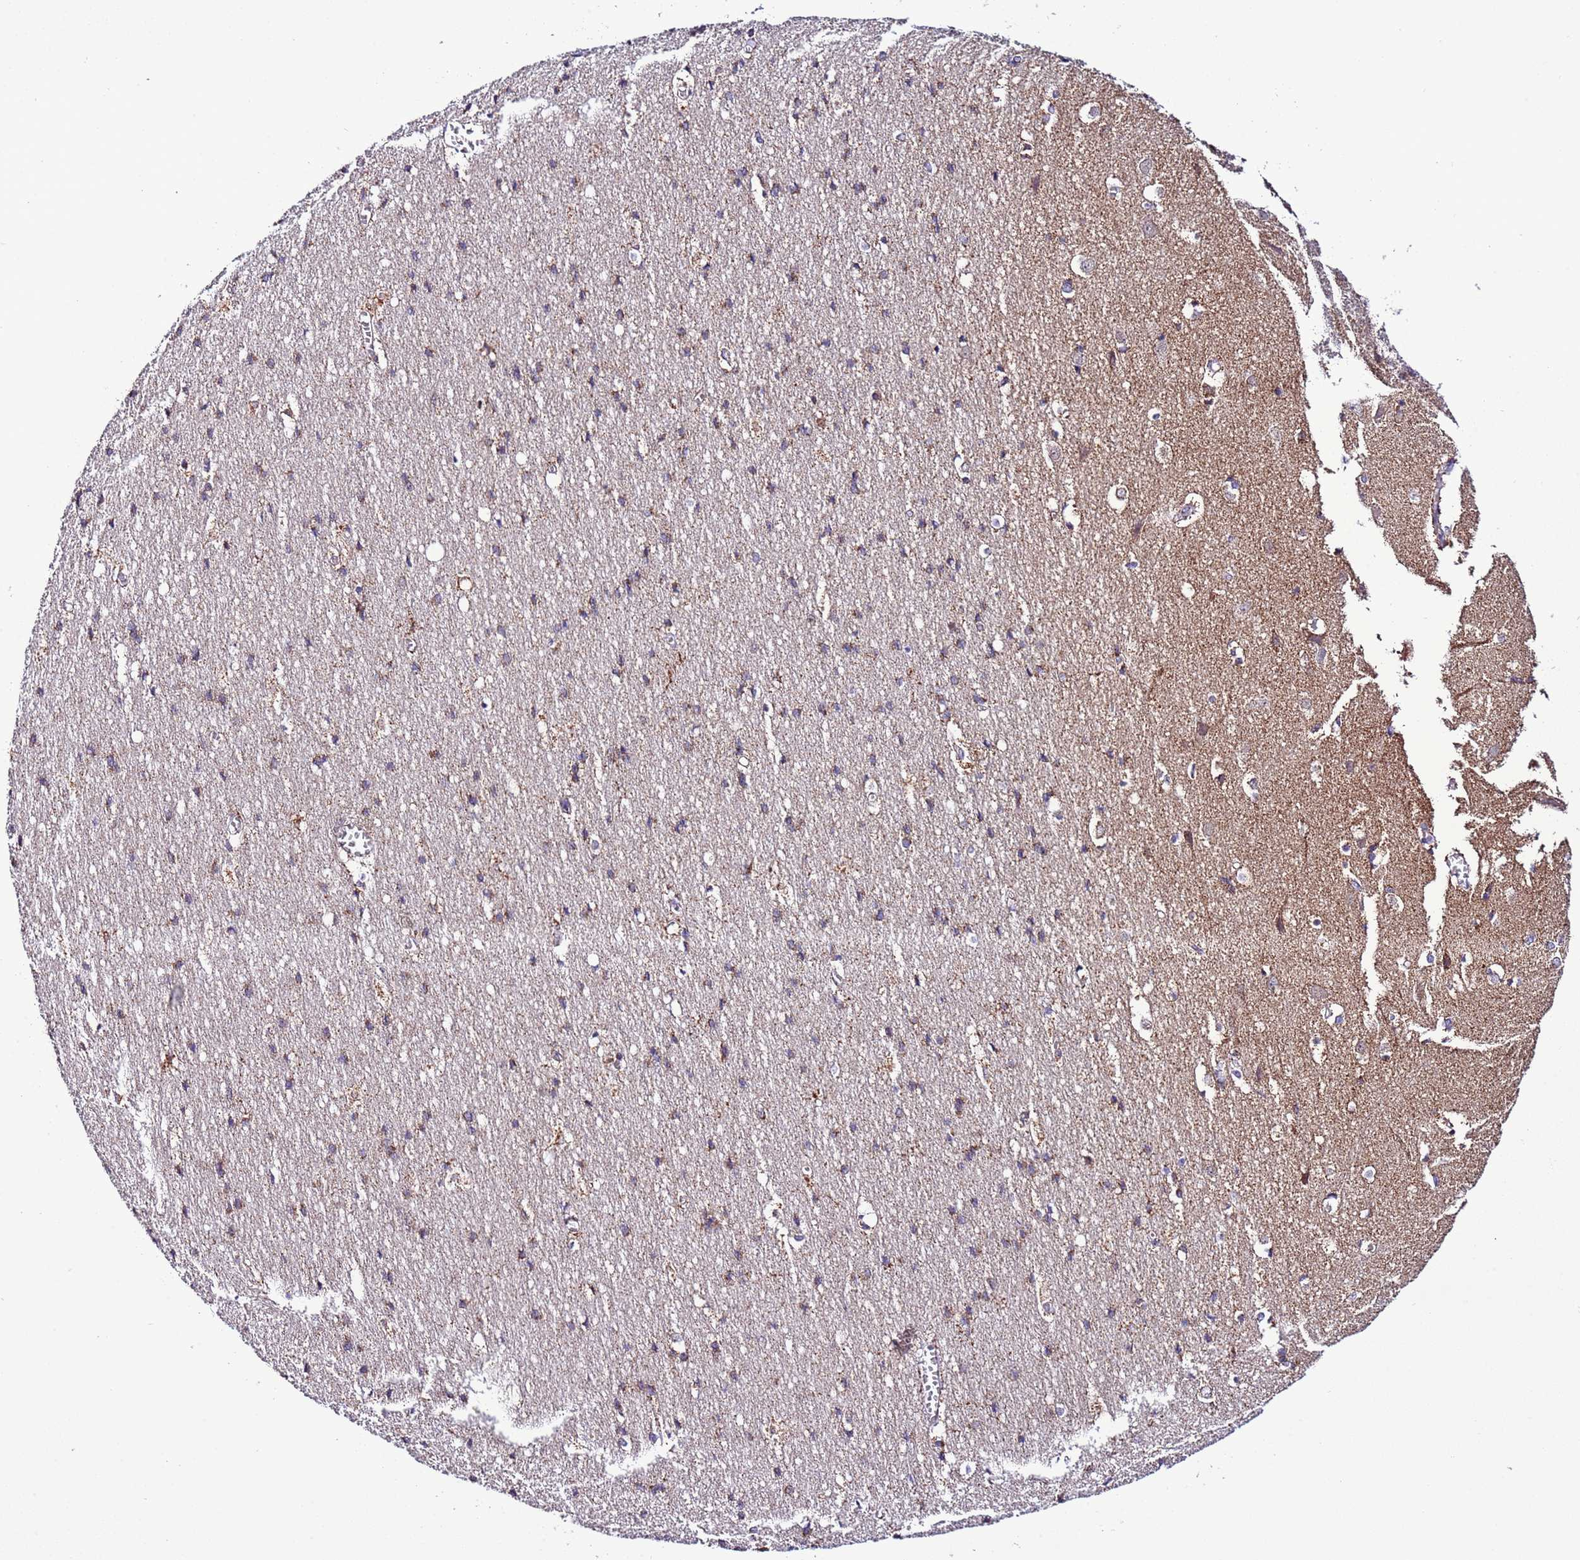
{"staining": {"intensity": "moderate", "quantity": "25%-75%", "location": "cytoplasmic/membranous"}, "tissue": "cerebral cortex", "cell_type": "Endothelial cells", "image_type": "normal", "snomed": [{"axis": "morphology", "description": "Normal tissue, NOS"}, {"axis": "topography", "description": "Cerebral cortex"}], "caption": "Protein expression analysis of unremarkable human cerebral cortex reveals moderate cytoplasmic/membranous expression in about 25%-75% of endothelial cells. (DAB (3,3'-diaminobenzidine) = brown stain, brightfield microscopy at high magnification).", "gene": "UEVLD", "patient": {"sex": "male", "age": 54}}